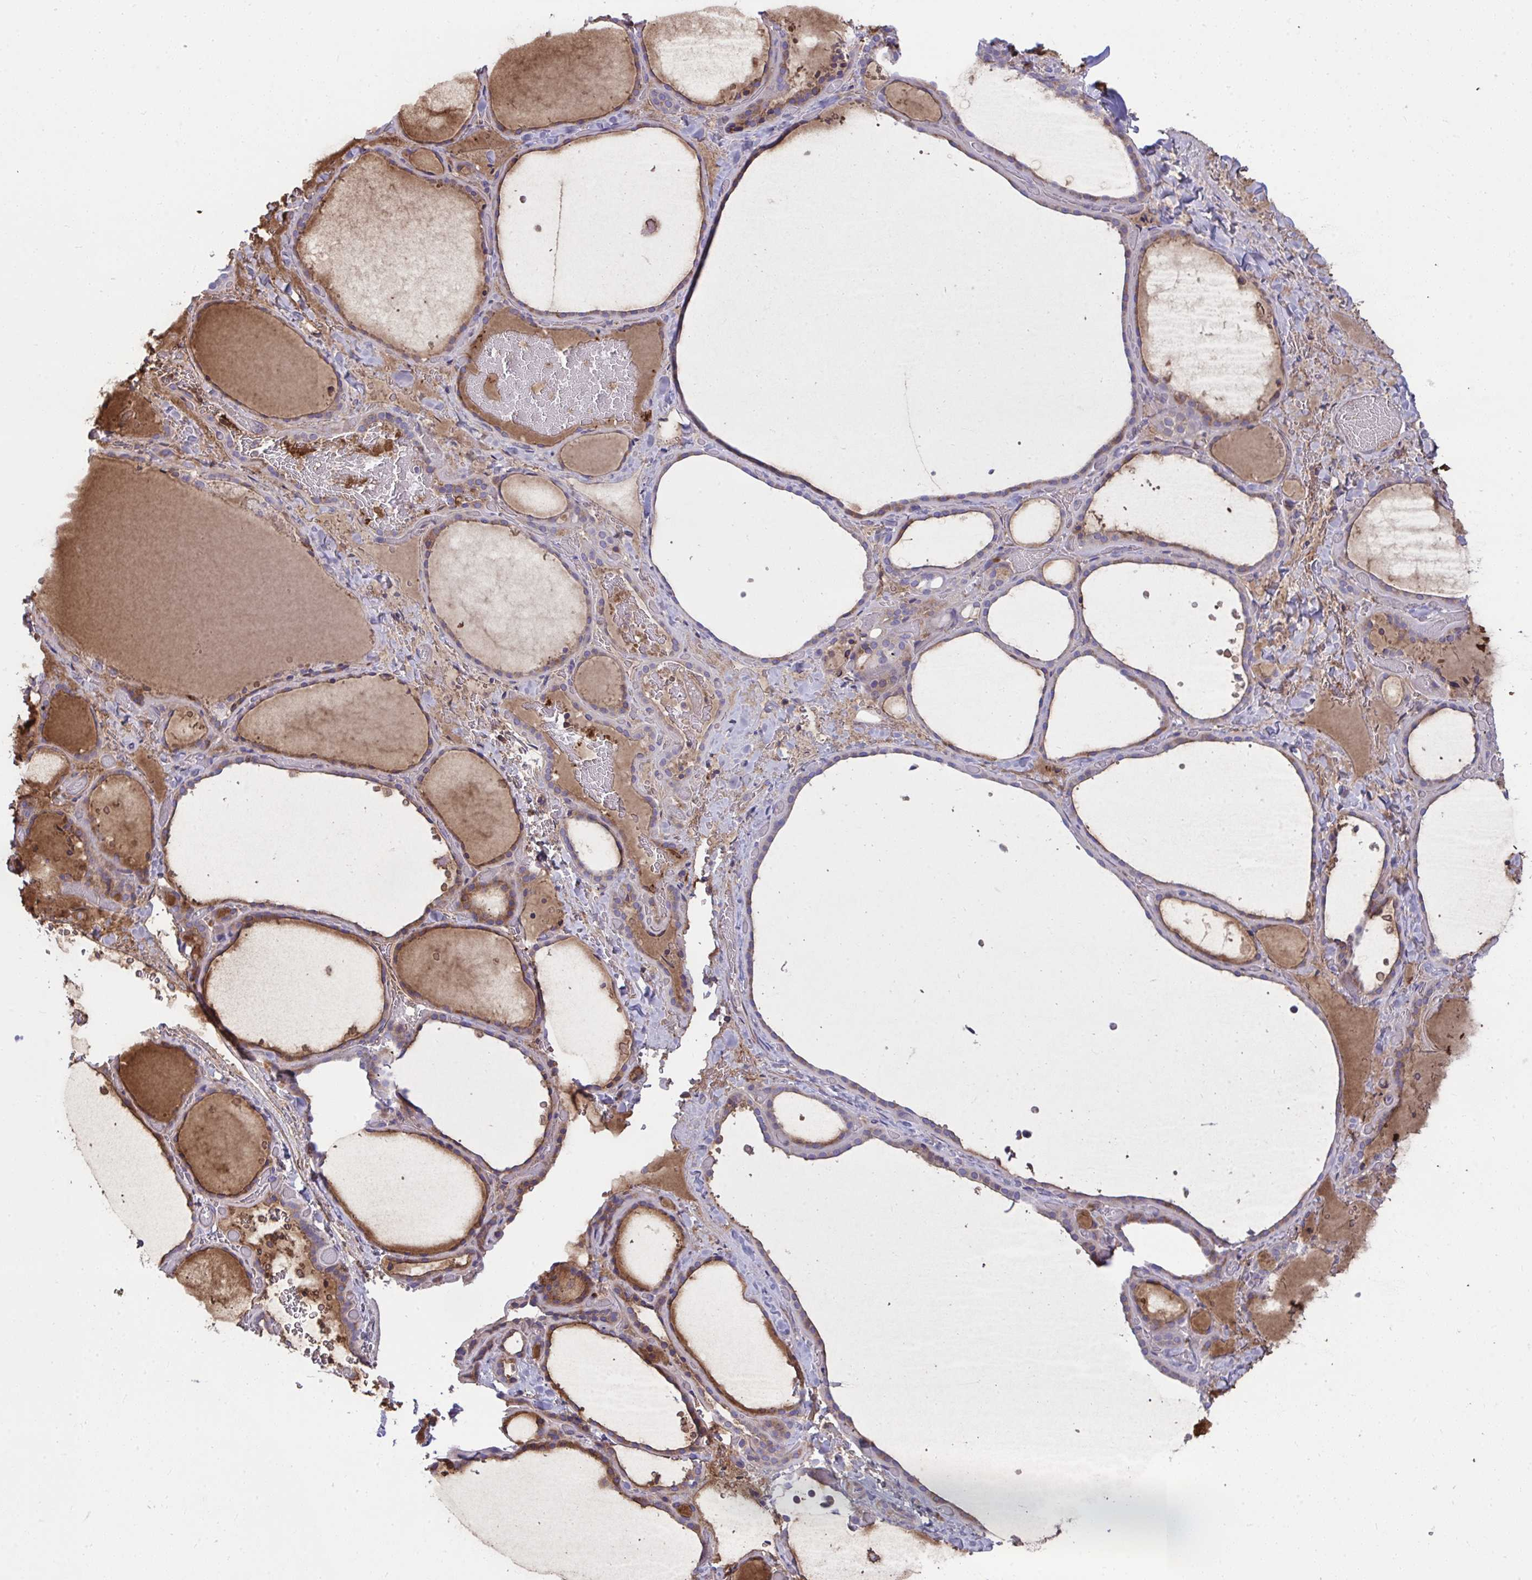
{"staining": {"intensity": "moderate", "quantity": ">75%", "location": "cytoplasmic/membranous"}, "tissue": "thyroid gland", "cell_type": "Glandular cells", "image_type": "normal", "snomed": [{"axis": "morphology", "description": "Normal tissue, NOS"}, {"axis": "topography", "description": "Thyroid gland"}], "caption": "Immunohistochemical staining of unremarkable thyroid gland displays moderate cytoplasmic/membranous protein staining in about >75% of glandular cells.", "gene": "PIGZ", "patient": {"sex": "female", "age": 36}}